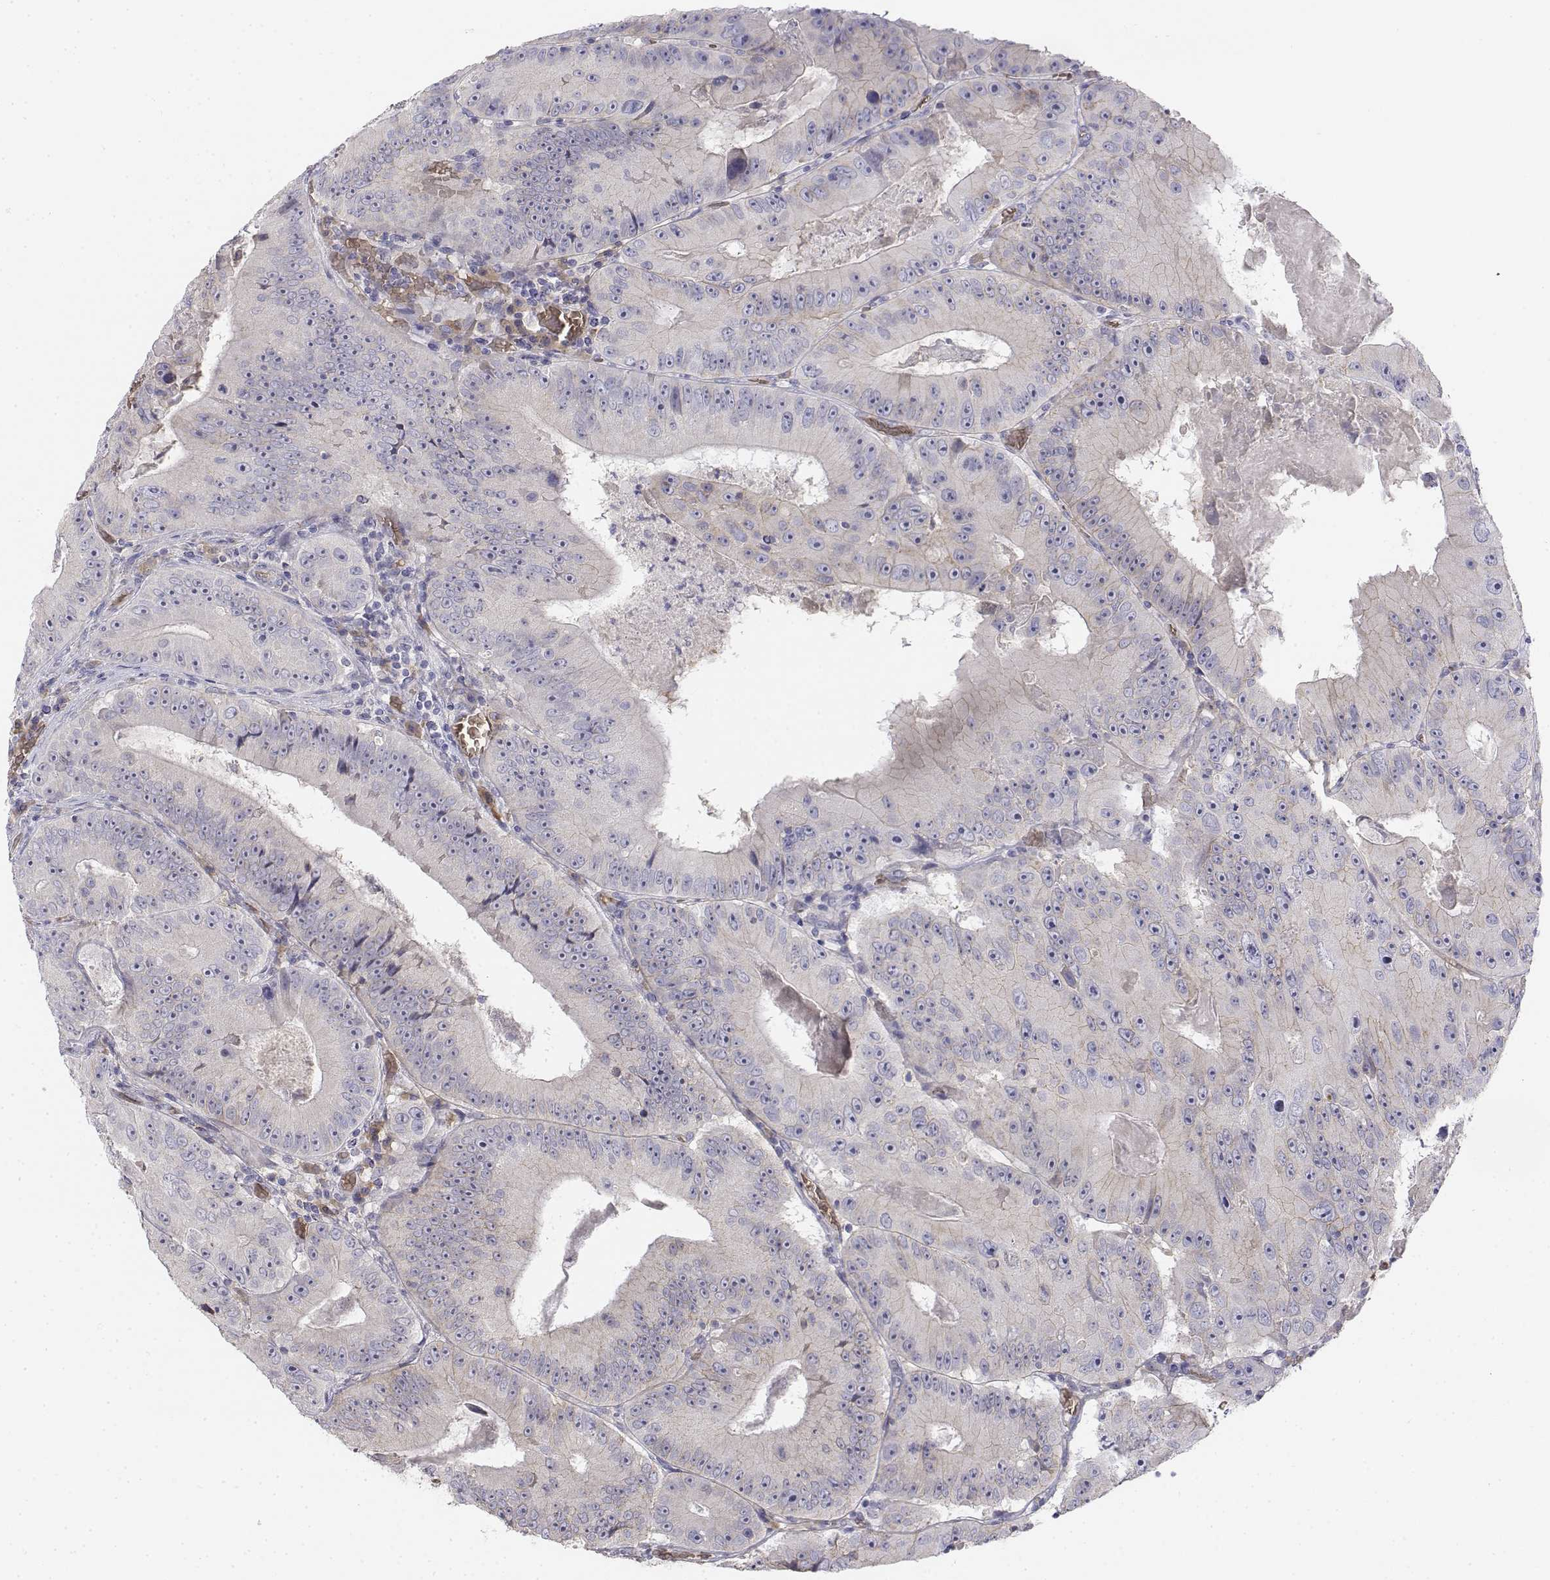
{"staining": {"intensity": "negative", "quantity": "none", "location": "none"}, "tissue": "colorectal cancer", "cell_type": "Tumor cells", "image_type": "cancer", "snomed": [{"axis": "morphology", "description": "Adenocarcinoma, NOS"}, {"axis": "topography", "description": "Colon"}], "caption": "Adenocarcinoma (colorectal) was stained to show a protein in brown. There is no significant staining in tumor cells.", "gene": "CADM1", "patient": {"sex": "female", "age": 86}}